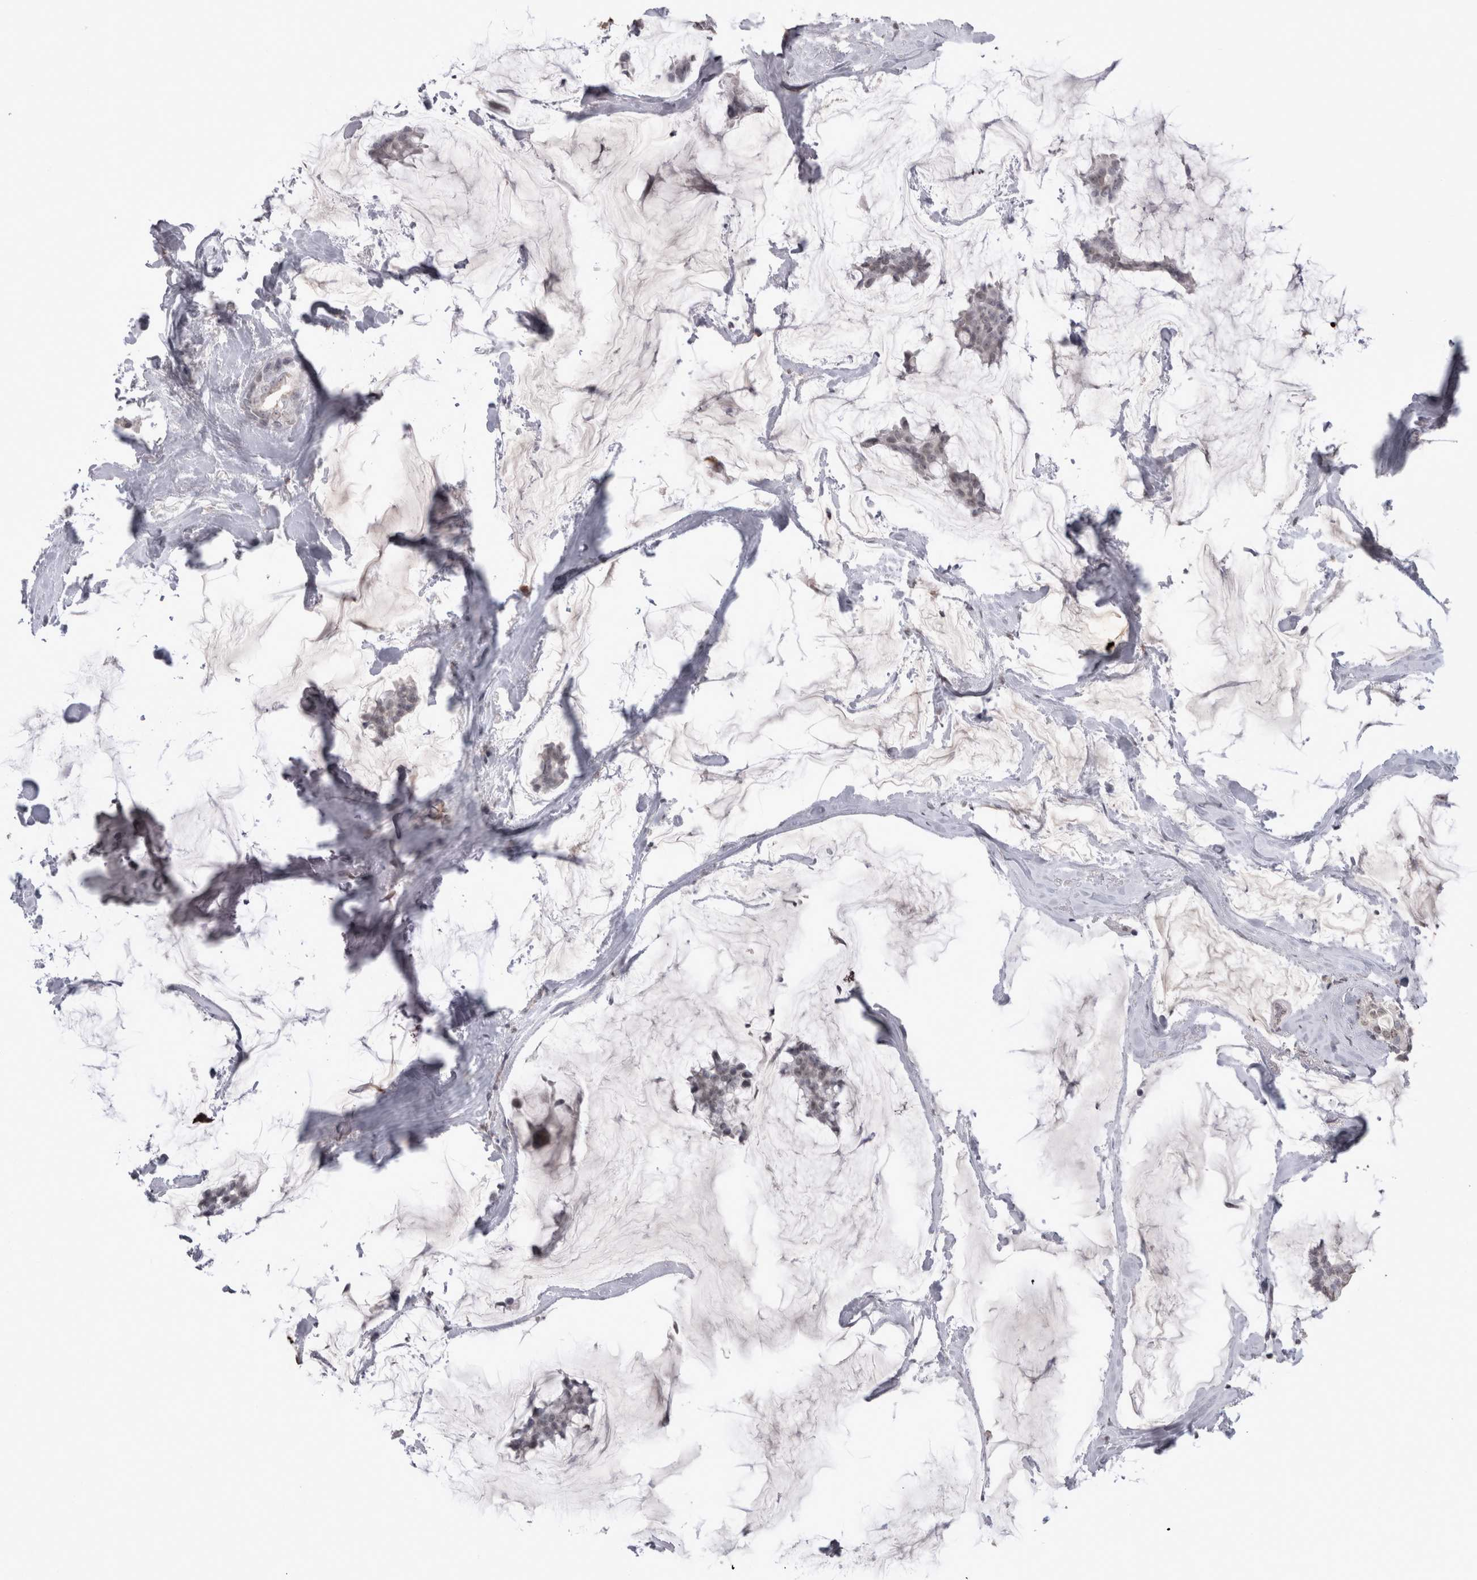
{"staining": {"intensity": "negative", "quantity": "none", "location": "none"}, "tissue": "breast cancer", "cell_type": "Tumor cells", "image_type": "cancer", "snomed": [{"axis": "morphology", "description": "Duct carcinoma"}, {"axis": "topography", "description": "Breast"}], "caption": "High power microscopy photomicrograph of an IHC photomicrograph of breast infiltrating ductal carcinoma, revealing no significant staining in tumor cells.", "gene": "DDX4", "patient": {"sex": "female", "age": 93}}